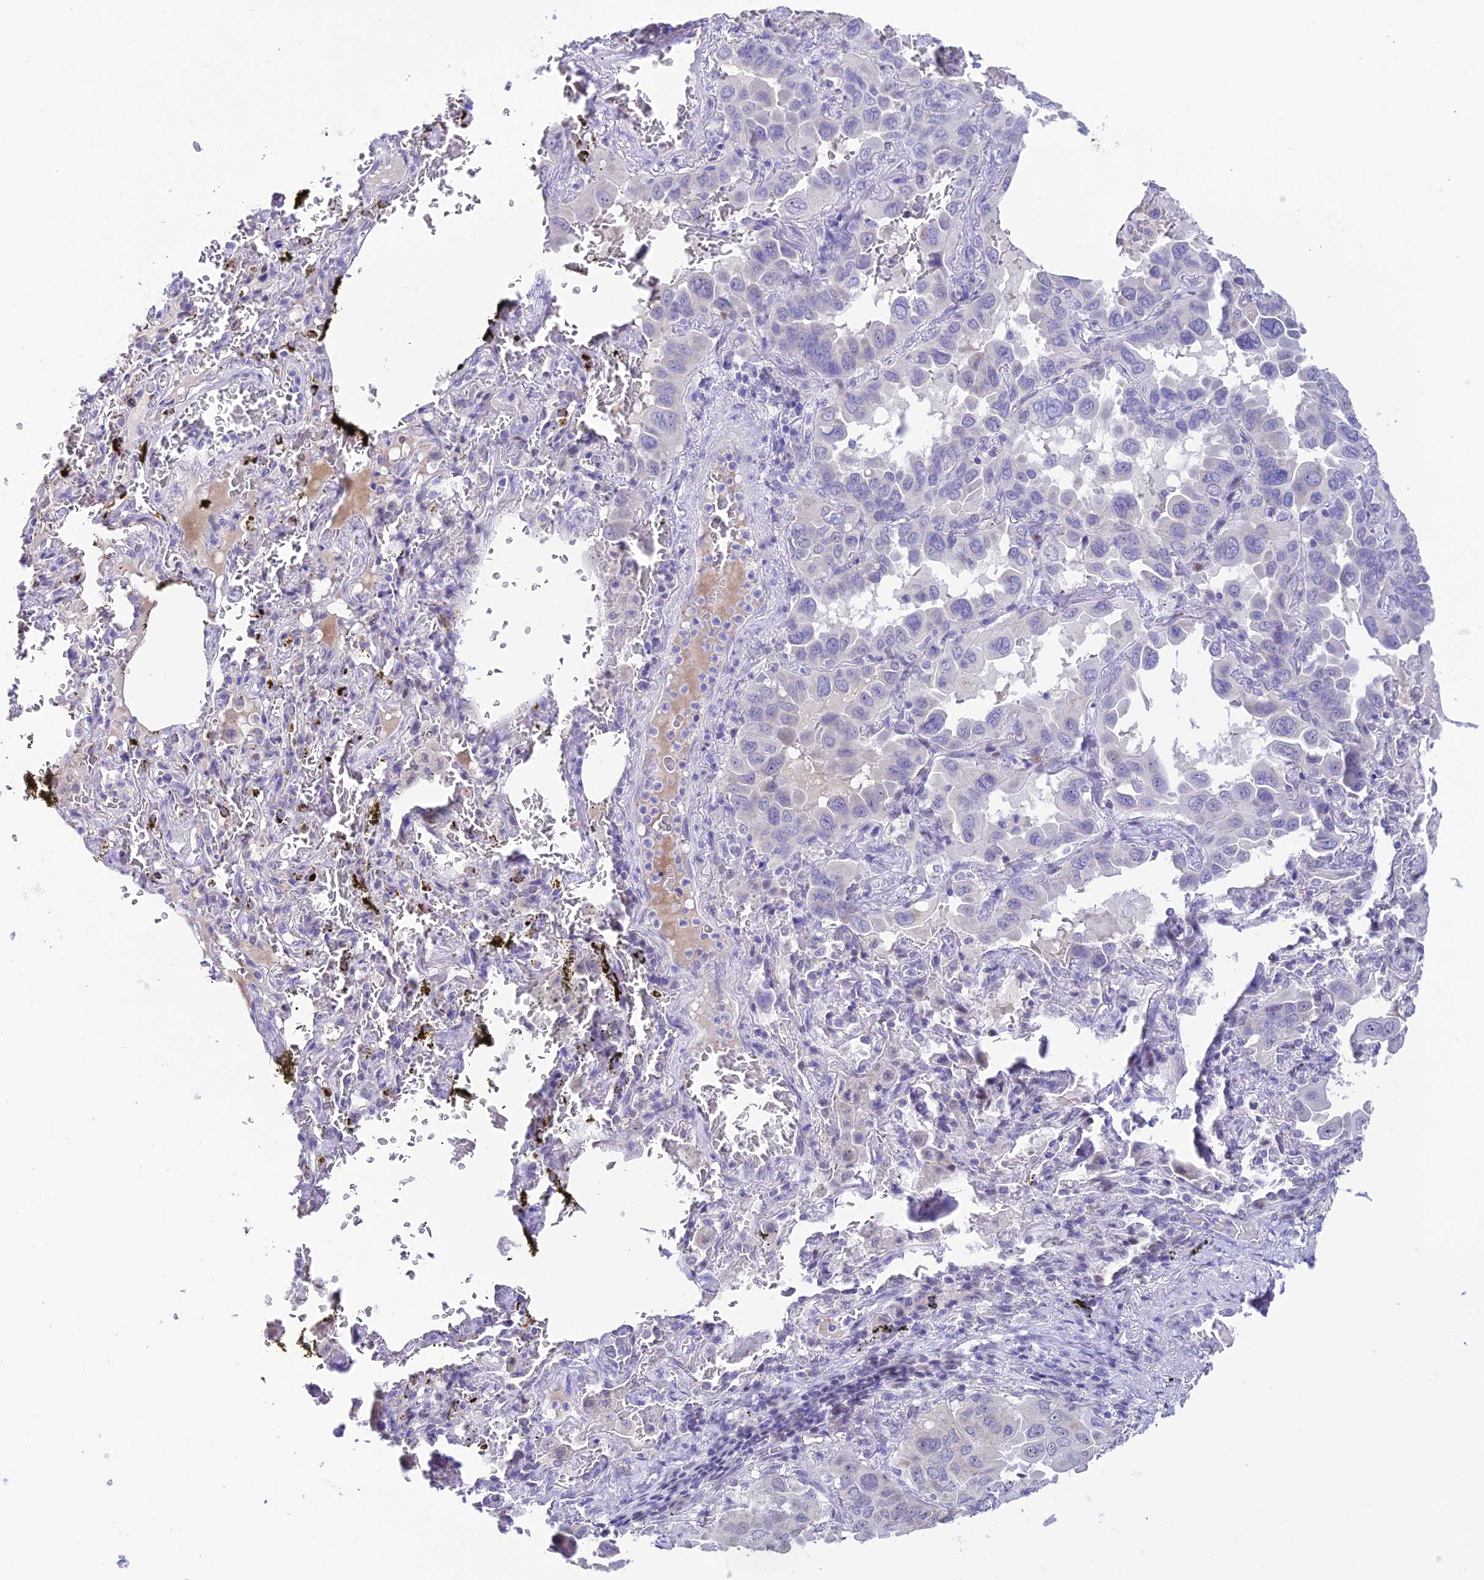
{"staining": {"intensity": "negative", "quantity": "none", "location": "none"}, "tissue": "lung cancer", "cell_type": "Tumor cells", "image_type": "cancer", "snomed": [{"axis": "morphology", "description": "Adenocarcinoma, NOS"}, {"axis": "topography", "description": "Lung"}], "caption": "A high-resolution image shows IHC staining of adenocarcinoma (lung), which exhibits no significant staining in tumor cells. The staining is performed using DAB brown chromogen with nuclei counter-stained in using hematoxylin.", "gene": "SLC10A1", "patient": {"sex": "male", "age": 64}}